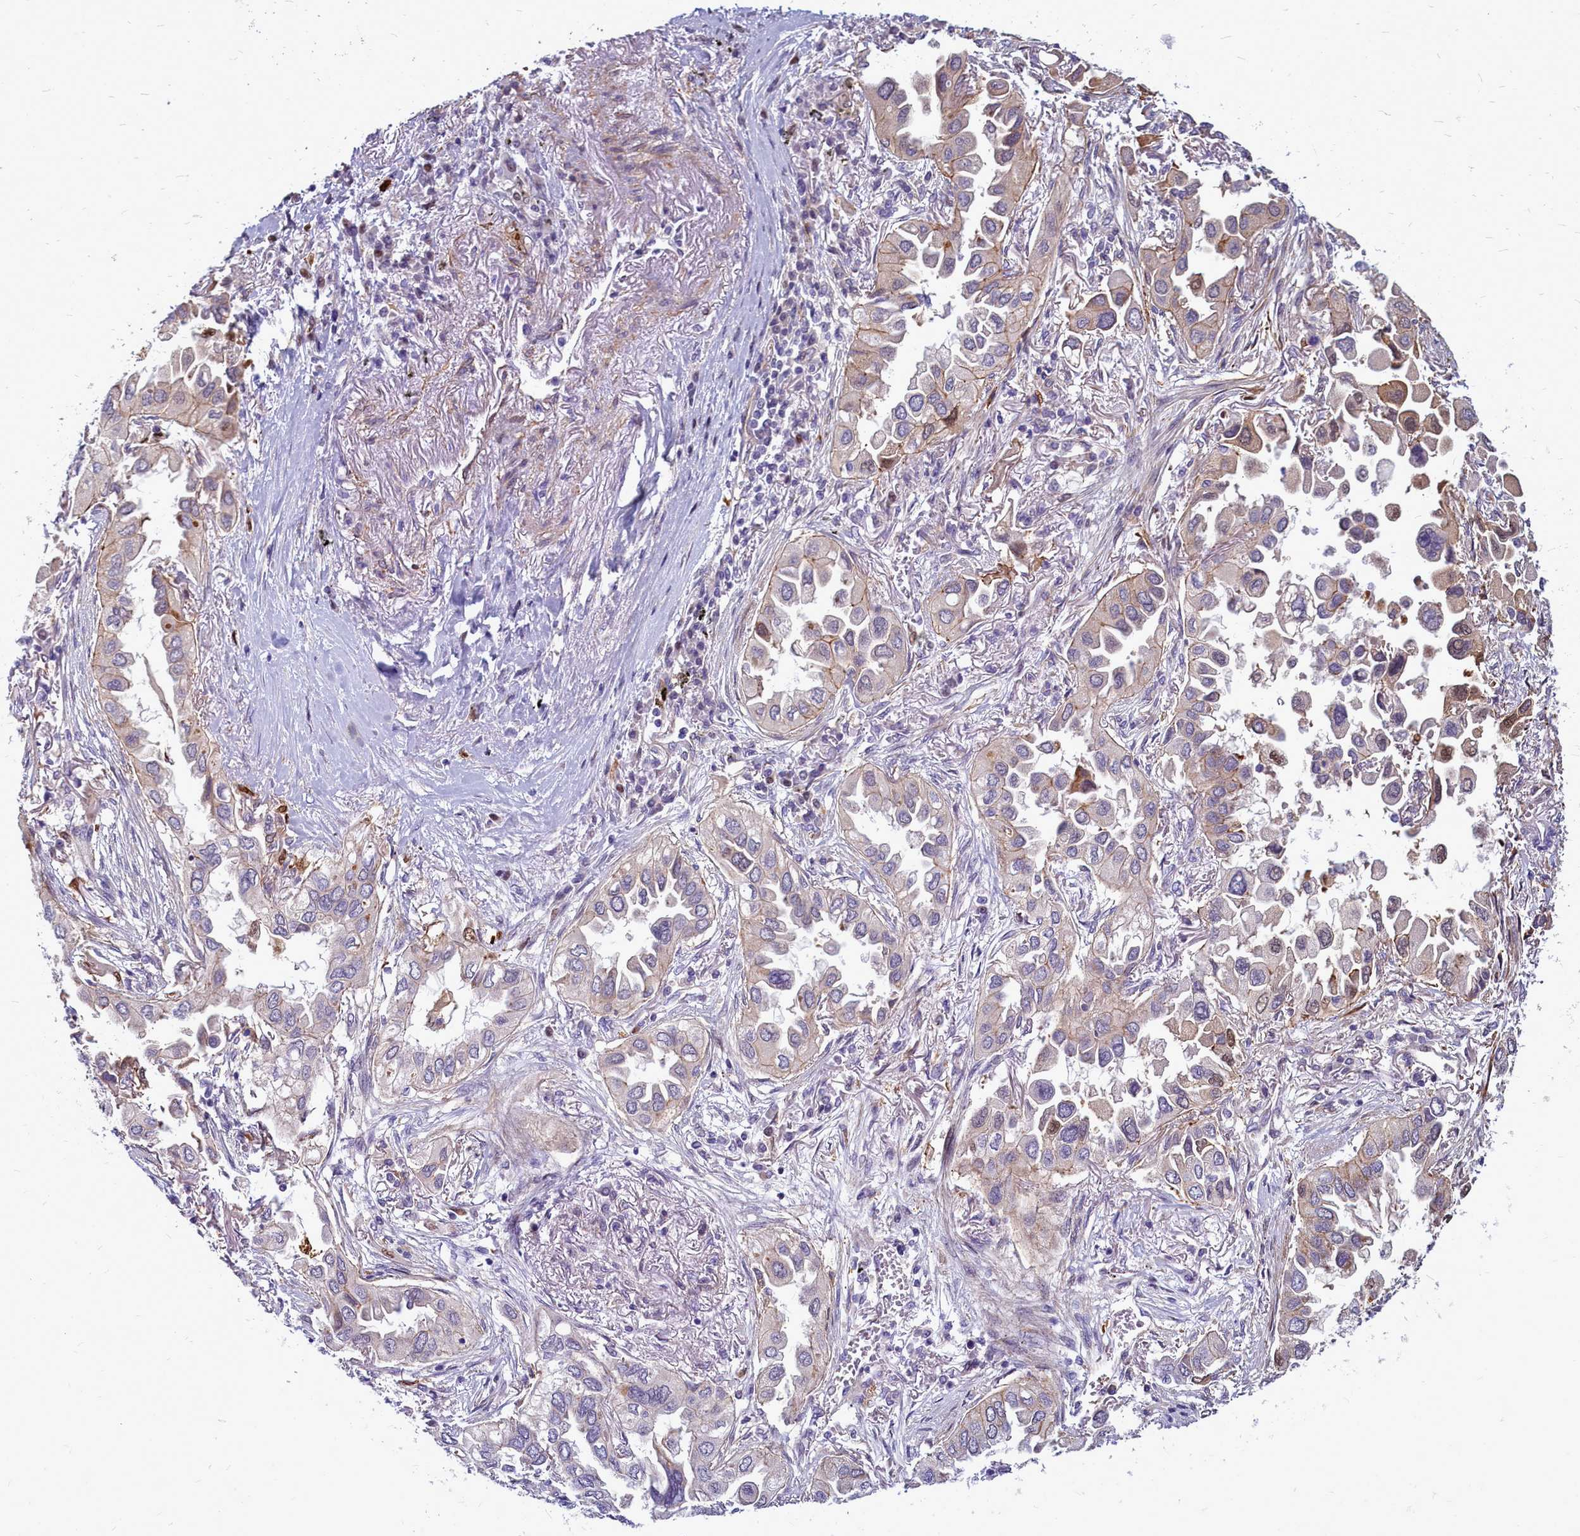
{"staining": {"intensity": "moderate", "quantity": "25%-75%", "location": "cytoplasmic/membranous"}, "tissue": "lung cancer", "cell_type": "Tumor cells", "image_type": "cancer", "snomed": [{"axis": "morphology", "description": "Adenocarcinoma, NOS"}, {"axis": "topography", "description": "Lung"}], "caption": "Human lung cancer (adenocarcinoma) stained for a protein (brown) demonstrates moderate cytoplasmic/membranous positive expression in approximately 25%-75% of tumor cells.", "gene": "TTC5", "patient": {"sex": "female", "age": 76}}